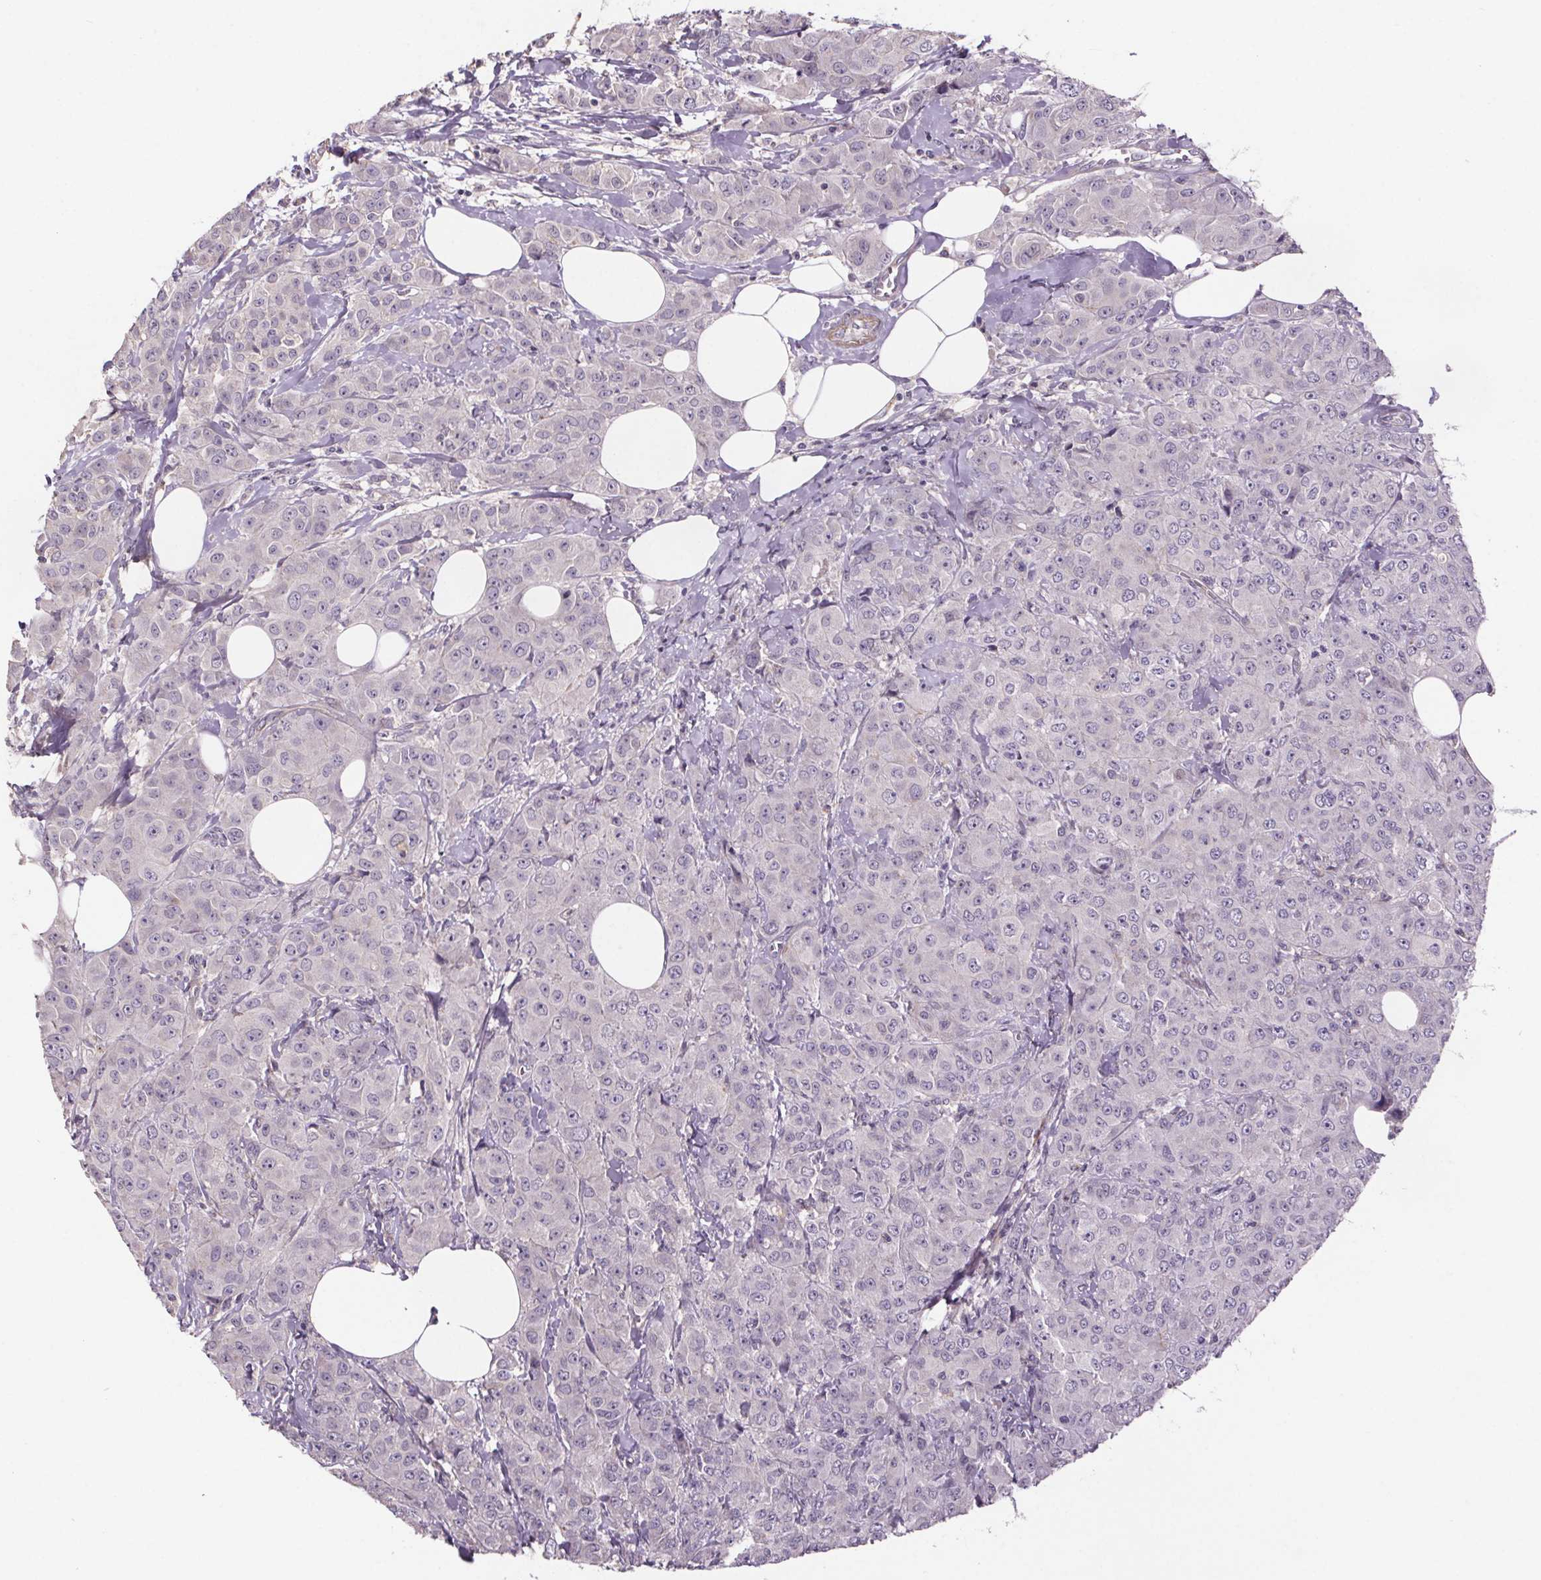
{"staining": {"intensity": "negative", "quantity": "none", "location": "none"}, "tissue": "breast cancer", "cell_type": "Tumor cells", "image_type": "cancer", "snomed": [{"axis": "morphology", "description": "Normal tissue, NOS"}, {"axis": "morphology", "description": "Duct carcinoma"}, {"axis": "topography", "description": "Breast"}], "caption": "Breast infiltrating ductal carcinoma stained for a protein using immunohistochemistry (IHC) reveals no expression tumor cells.", "gene": "CLN3", "patient": {"sex": "female", "age": 43}}